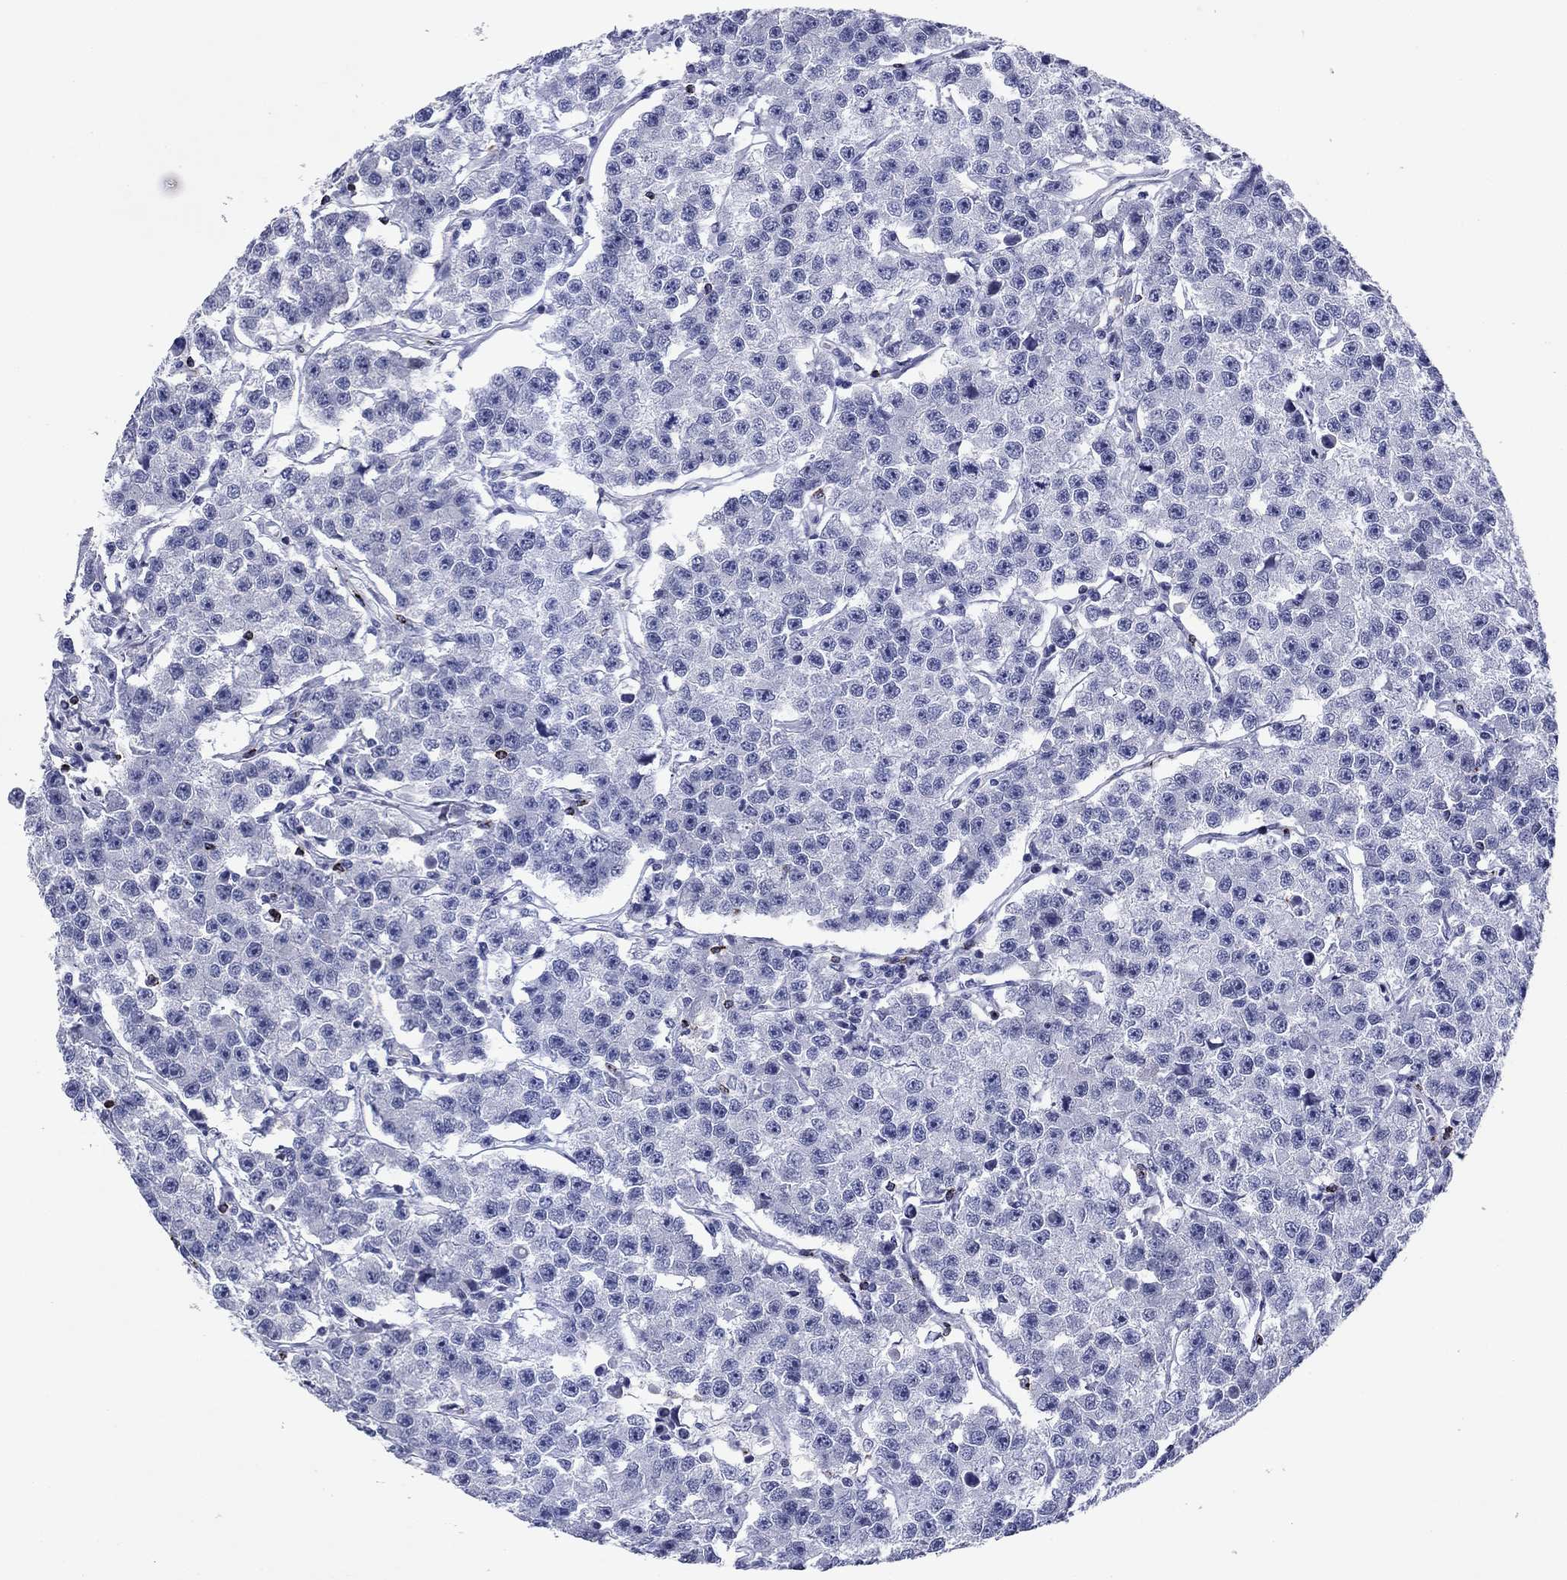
{"staining": {"intensity": "negative", "quantity": "none", "location": "none"}, "tissue": "testis cancer", "cell_type": "Tumor cells", "image_type": "cancer", "snomed": [{"axis": "morphology", "description": "Seminoma, NOS"}, {"axis": "topography", "description": "Testis"}], "caption": "Tumor cells are negative for protein expression in human testis cancer (seminoma).", "gene": "GZMK", "patient": {"sex": "male", "age": 59}}